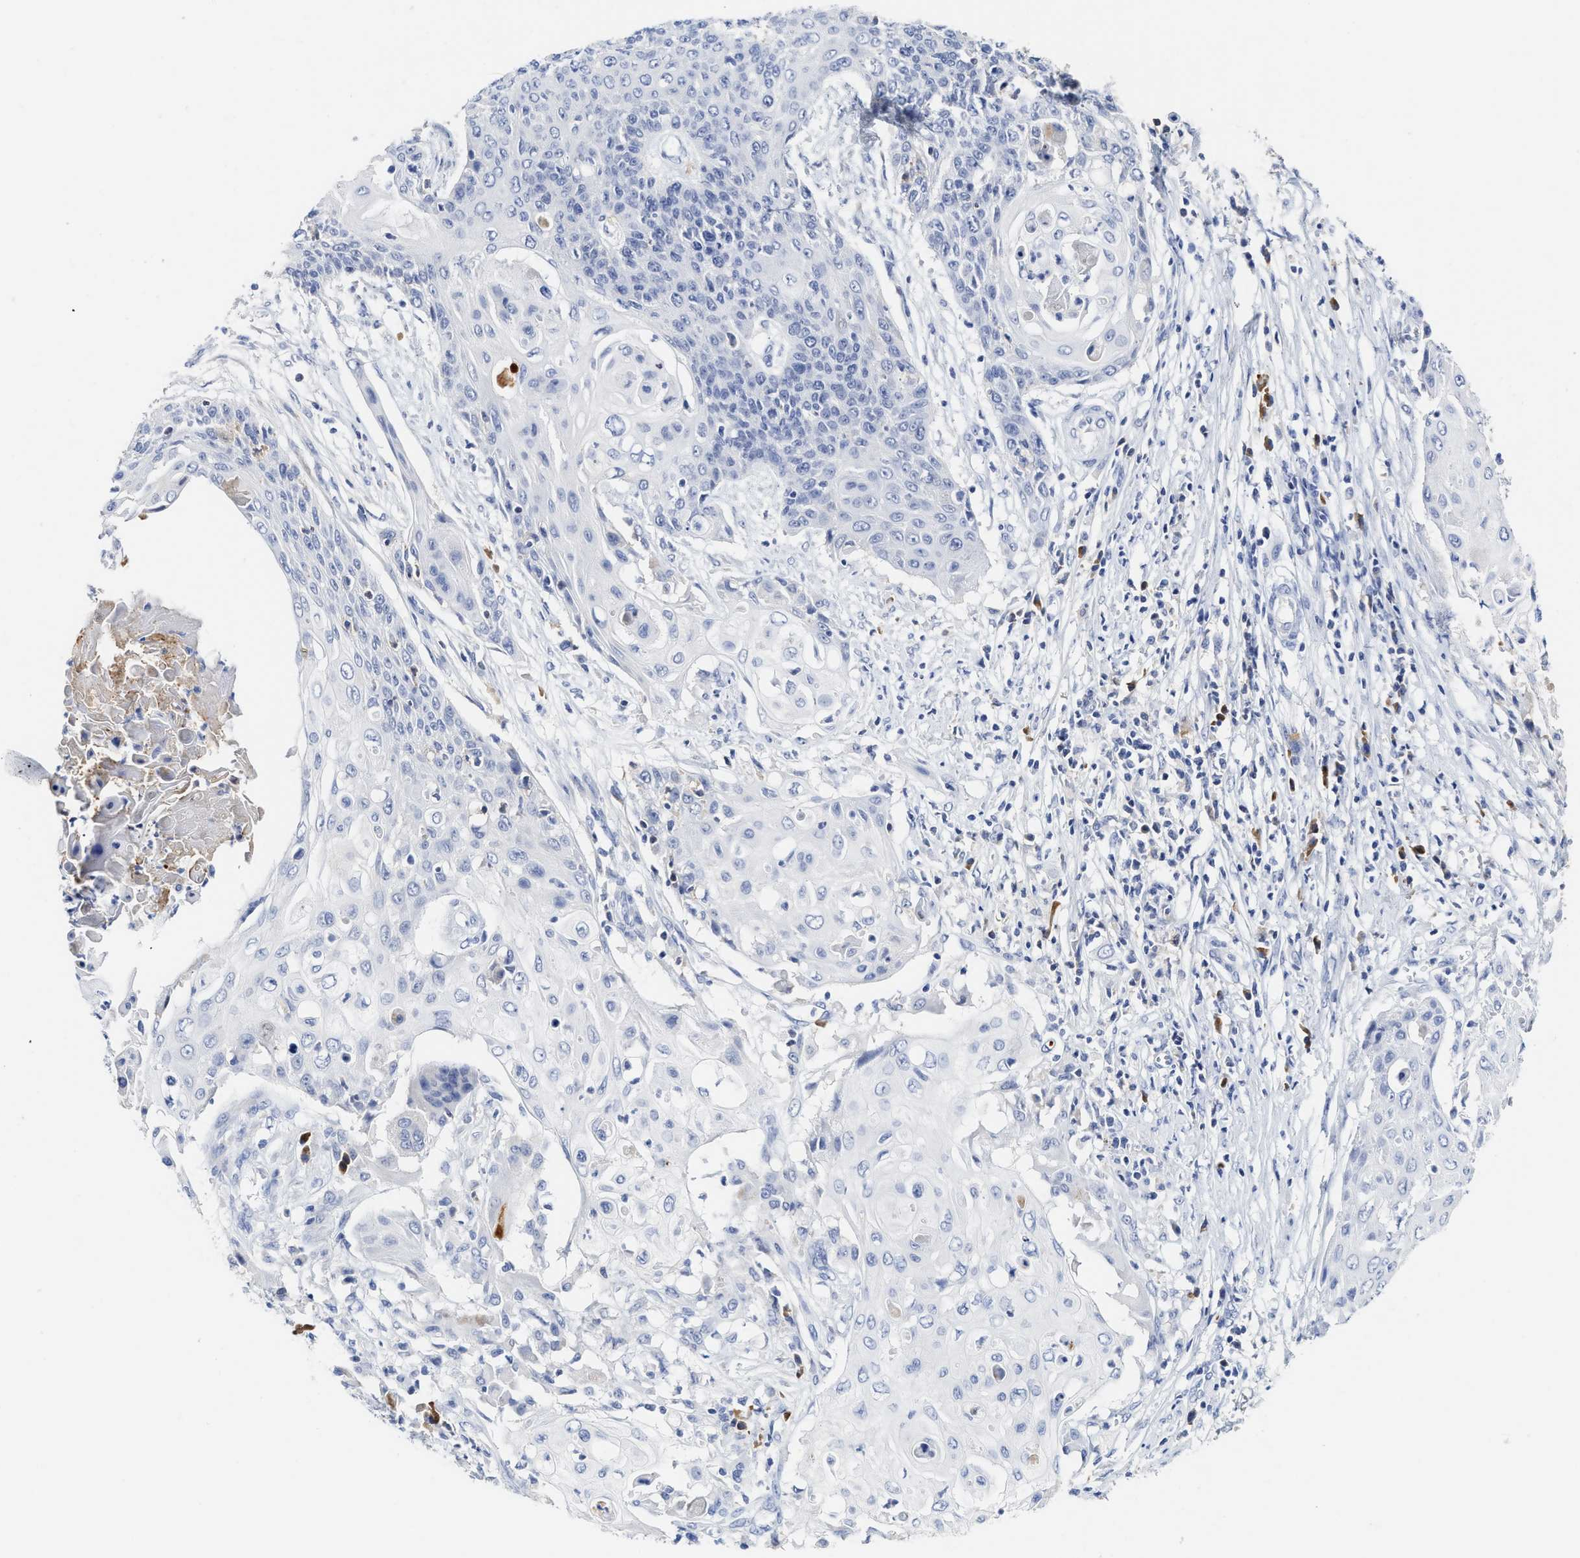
{"staining": {"intensity": "negative", "quantity": "none", "location": "none"}, "tissue": "cervical cancer", "cell_type": "Tumor cells", "image_type": "cancer", "snomed": [{"axis": "morphology", "description": "Squamous cell carcinoma, NOS"}, {"axis": "topography", "description": "Cervix"}], "caption": "The IHC micrograph has no significant staining in tumor cells of cervical cancer tissue.", "gene": "C2", "patient": {"sex": "female", "age": 39}}